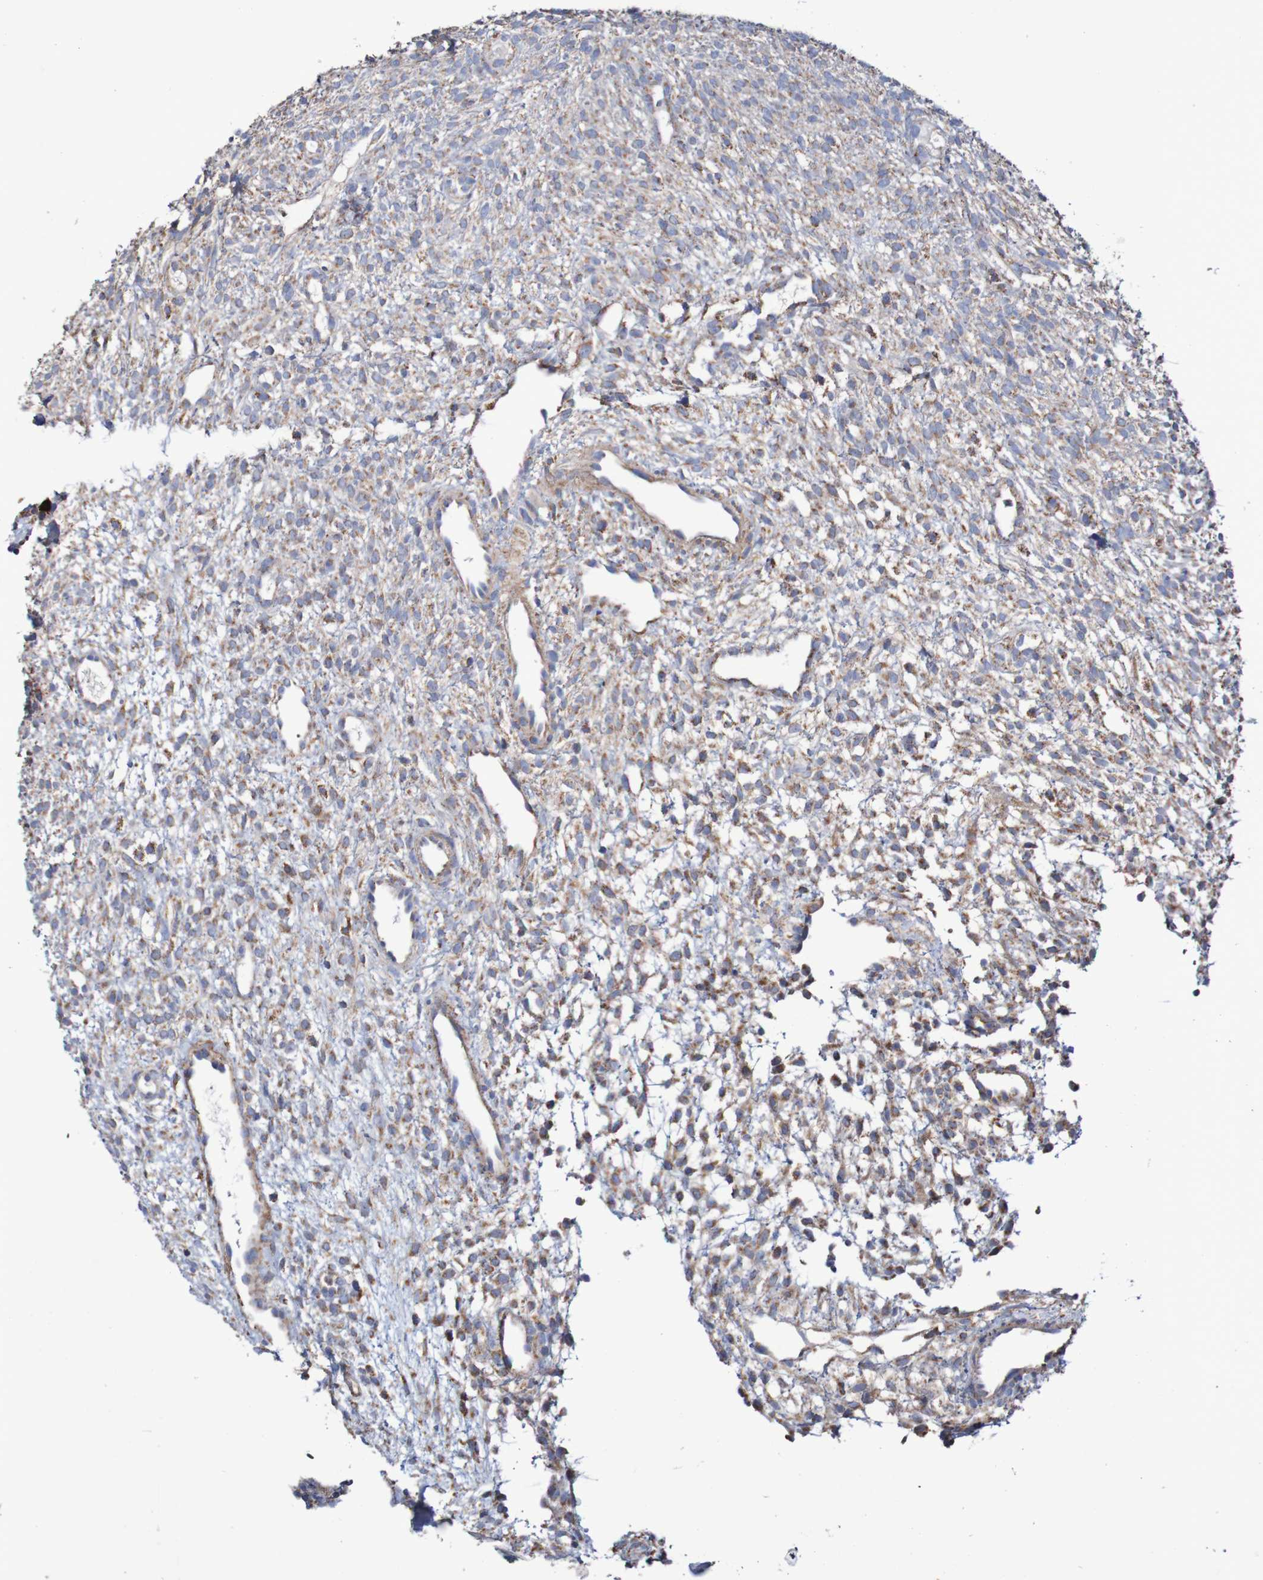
{"staining": {"intensity": "moderate", "quantity": "25%-75%", "location": "cytoplasmic/membranous"}, "tissue": "ovary", "cell_type": "Ovarian stroma cells", "image_type": "normal", "snomed": [{"axis": "morphology", "description": "Normal tissue, NOS"}, {"axis": "morphology", "description": "Cyst, NOS"}, {"axis": "topography", "description": "Ovary"}], "caption": "Immunohistochemistry histopathology image of benign ovary stained for a protein (brown), which shows medium levels of moderate cytoplasmic/membranous positivity in approximately 25%-75% of ovarian stroma cells.", "gene": "MMEL1", "patient": {"sex": "female", "age": 18}}